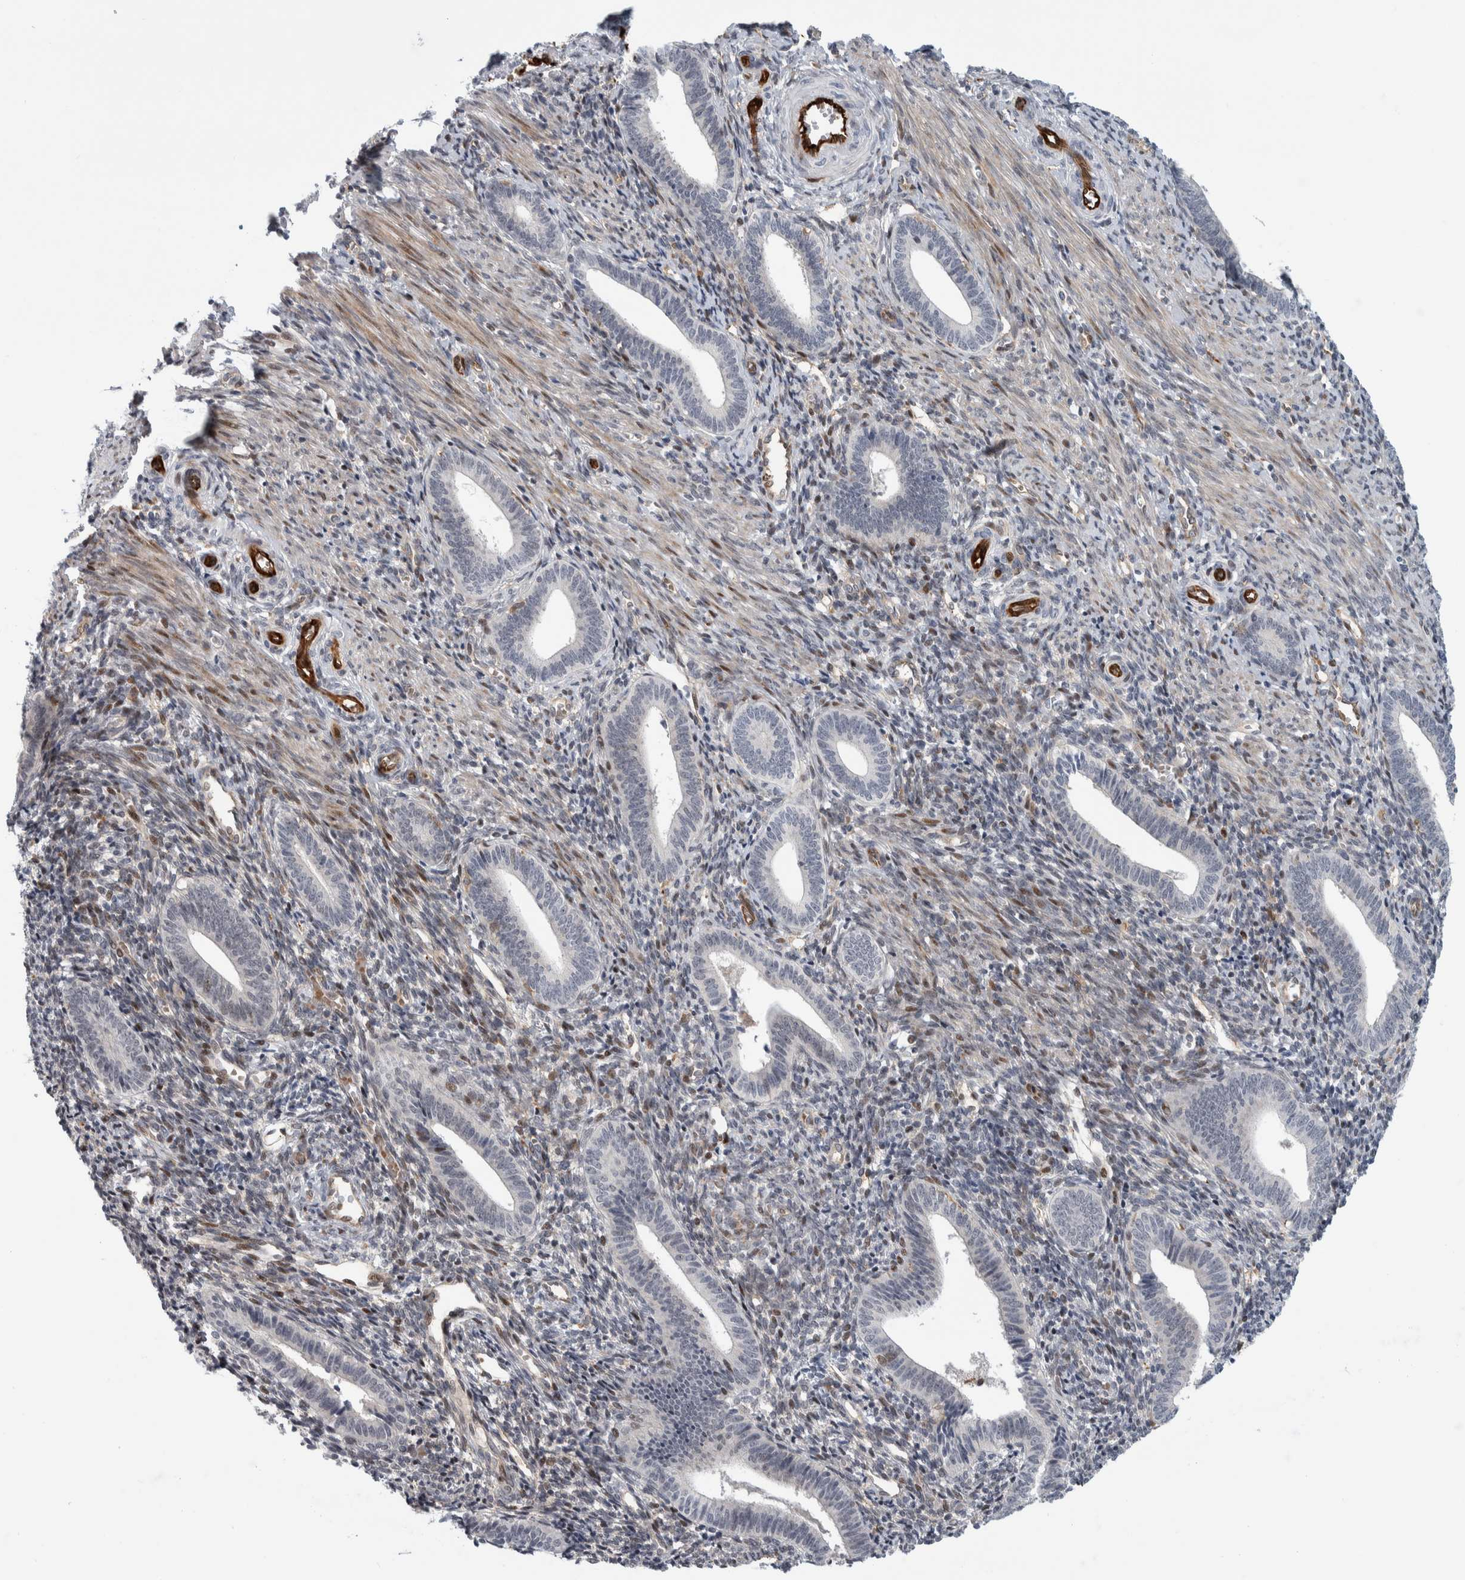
{"staining": {"intensity": "moderate", "quantity": "<25%", "location": "nuclear"}, "tissue": "endometrium", "cell_type": "Cells in endometrial stroma", "image_type": "normal", "snomed": [{"axis": "morphology", "description": "Normal tissue, NOS"}, {"axis": "topography", "description": "Uterus"}, {"axis": "topography", "description": "Endometrium"}], "caption": "Brown immunohistochemical staining in unremarkable endometrium reveals moderate nuclear expression in about <25% of cells in endometrial stroma. The staining was performed using DAB to visualize the protein expression in brown, while the nuclei were stained in blue with hematoxylin (Magnification: 20x).", "gene": "MSL1", "patient": {"sex": "female", "age": 33}}